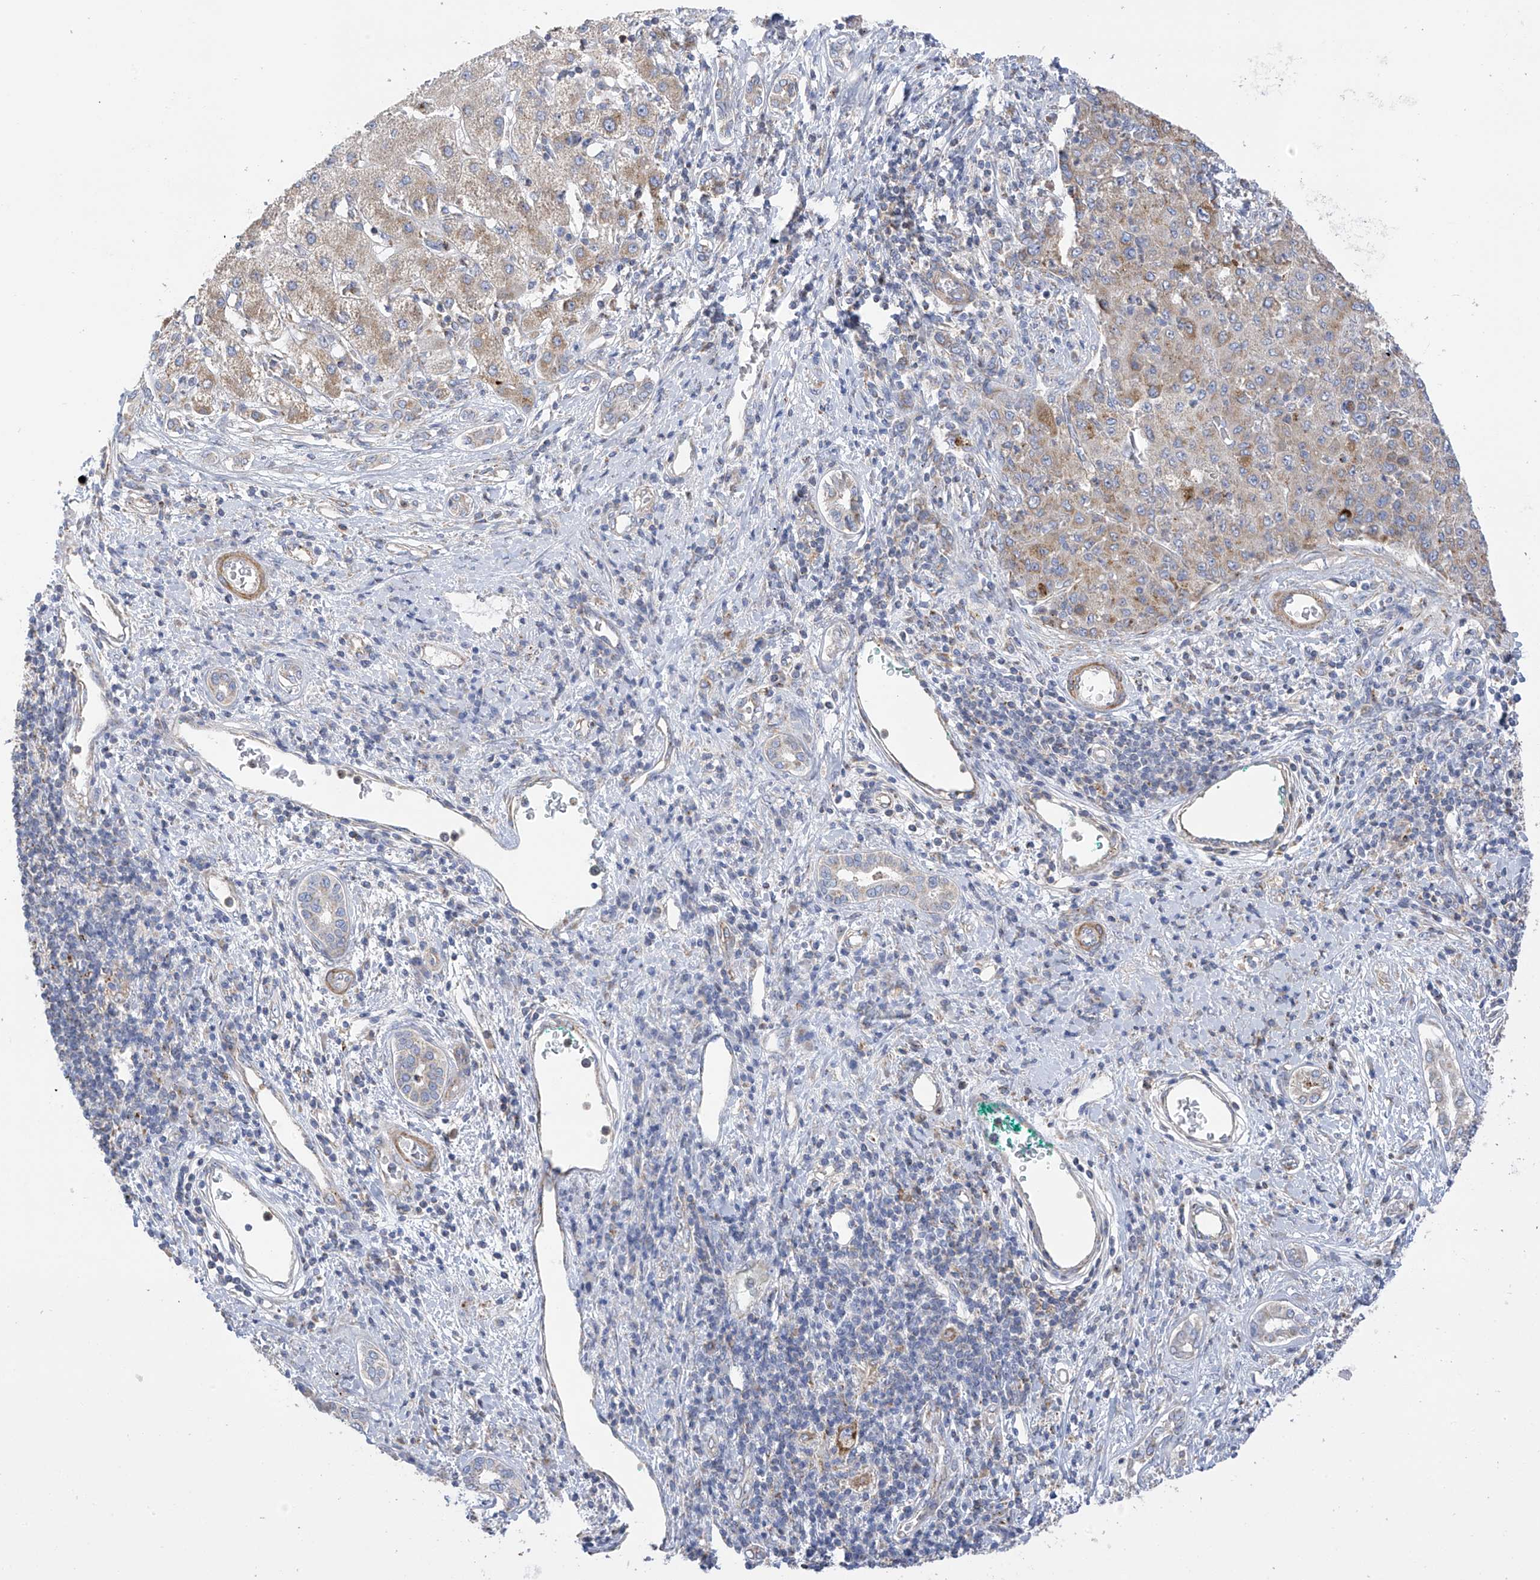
{"staining": {"intensity": "moderate", "quantity": "<25%", "location": "cytoplasmic/membranous"}, "tissue": "liver cancer", "cell_type": "Tumor cells", "image_type": "cancer", "snomed": [{"axis": "morphology", "description": "Carcinoma, Hepatocellular, NOS"}, {"axis": "topography", "description": "Liver"}], "caption": "A low amount of moderate cytoplasmic/membranous positivity is present in about <25% of tumor cells in hepatocellular carcinoma (liver) tissue.", "gene": "ITM2B", "patient": {"sex": "male", "age": 65}}